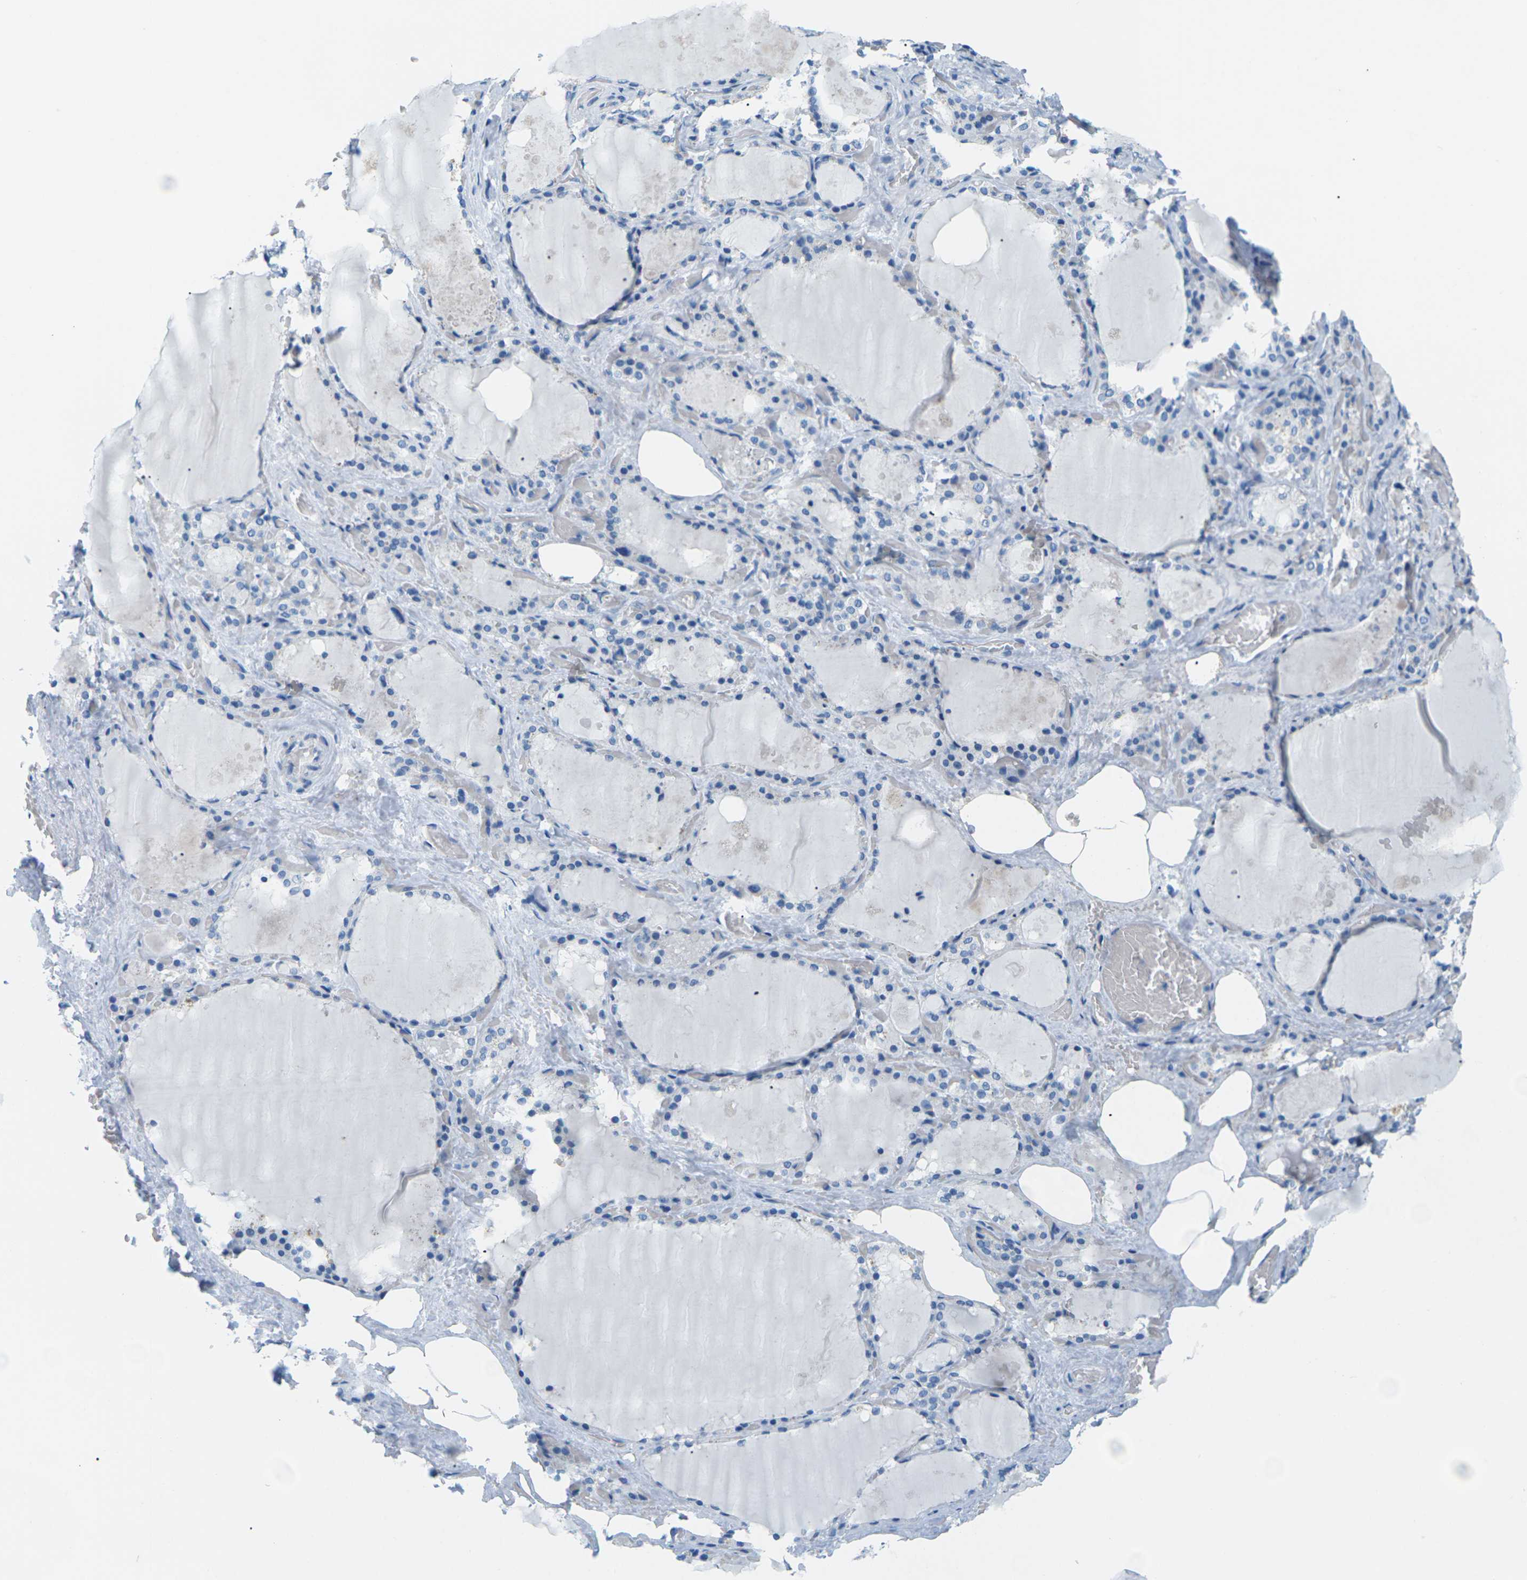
{"staining": {"intensity": "negative", "quantity": "none", "location": "none"}, "tissue": "thyroid gland", "cell_type": "Glandular cells", "image_type": "normal", "snomed": [{"axis": "morphology", "description": "Normal tissue, NOS"}, {"axis": "topography", "description": "Thyroid gland"}], "caption": "Immunohistochemistry of unremarkable human thyroid gland reveals no positivity in glandular cells.", "gene": "SLC12A1", "patient": {"sex": "male", "age": 61}}